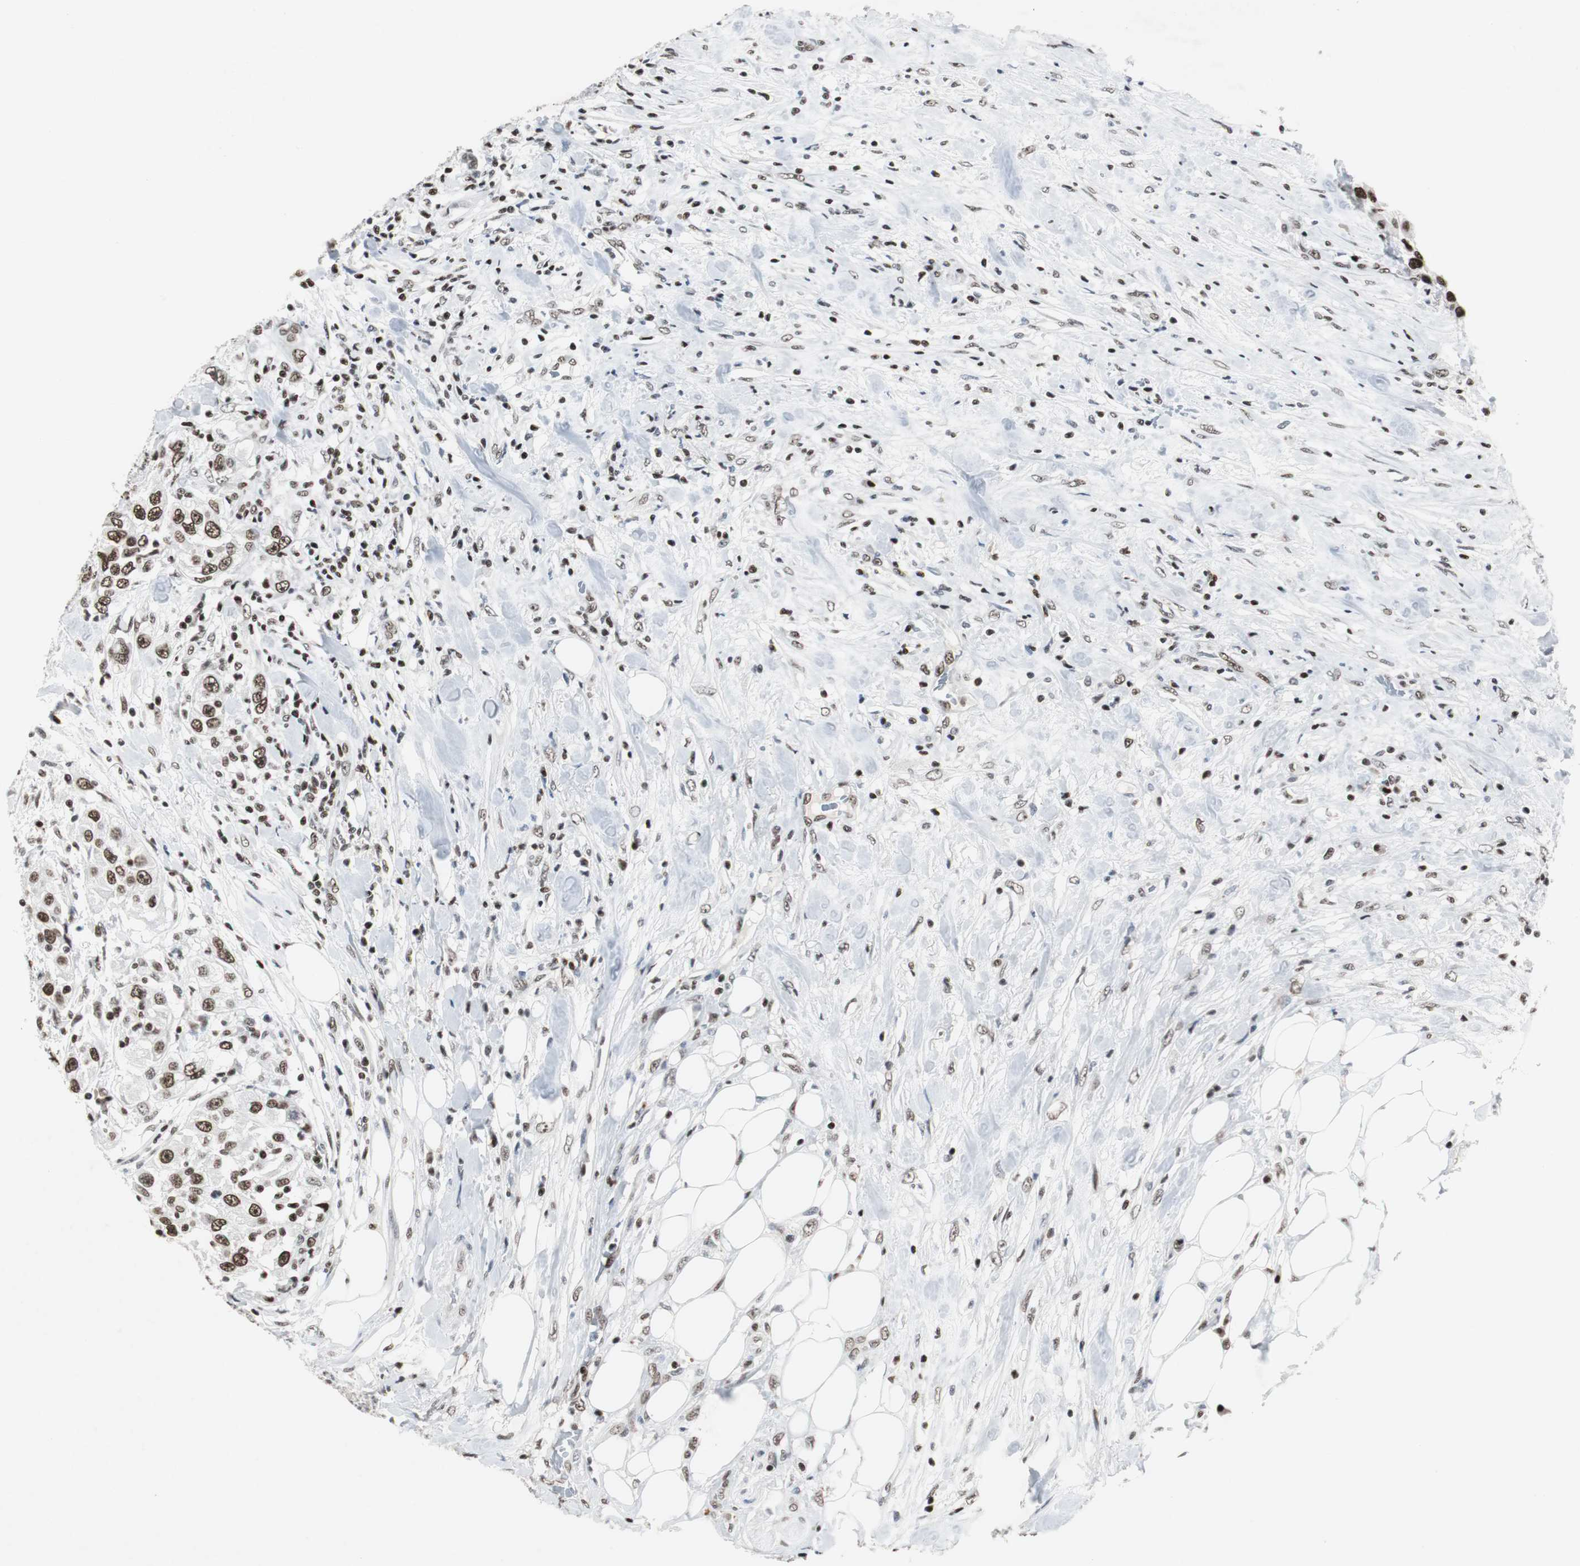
{"staining": {"intensity": "strong", "quantity": ">75%", "location": "nuclear"}, "tissue": "urothelial cancer", "cell_type": "Tumor cells", "image_type": "cancer", "snomed": [{"axis": "morphology", "description": "Urothelial carcinoma, High grade"}, {"axis": "topography", "description": "Urinary bladder"}], "caption": "Human urothelial carcinoma (high-grade) stained with a protein marker reveals strong staining in tumor cells.", "gene": "RAD9A", "patient": {"sex": "female", "age": 80}}